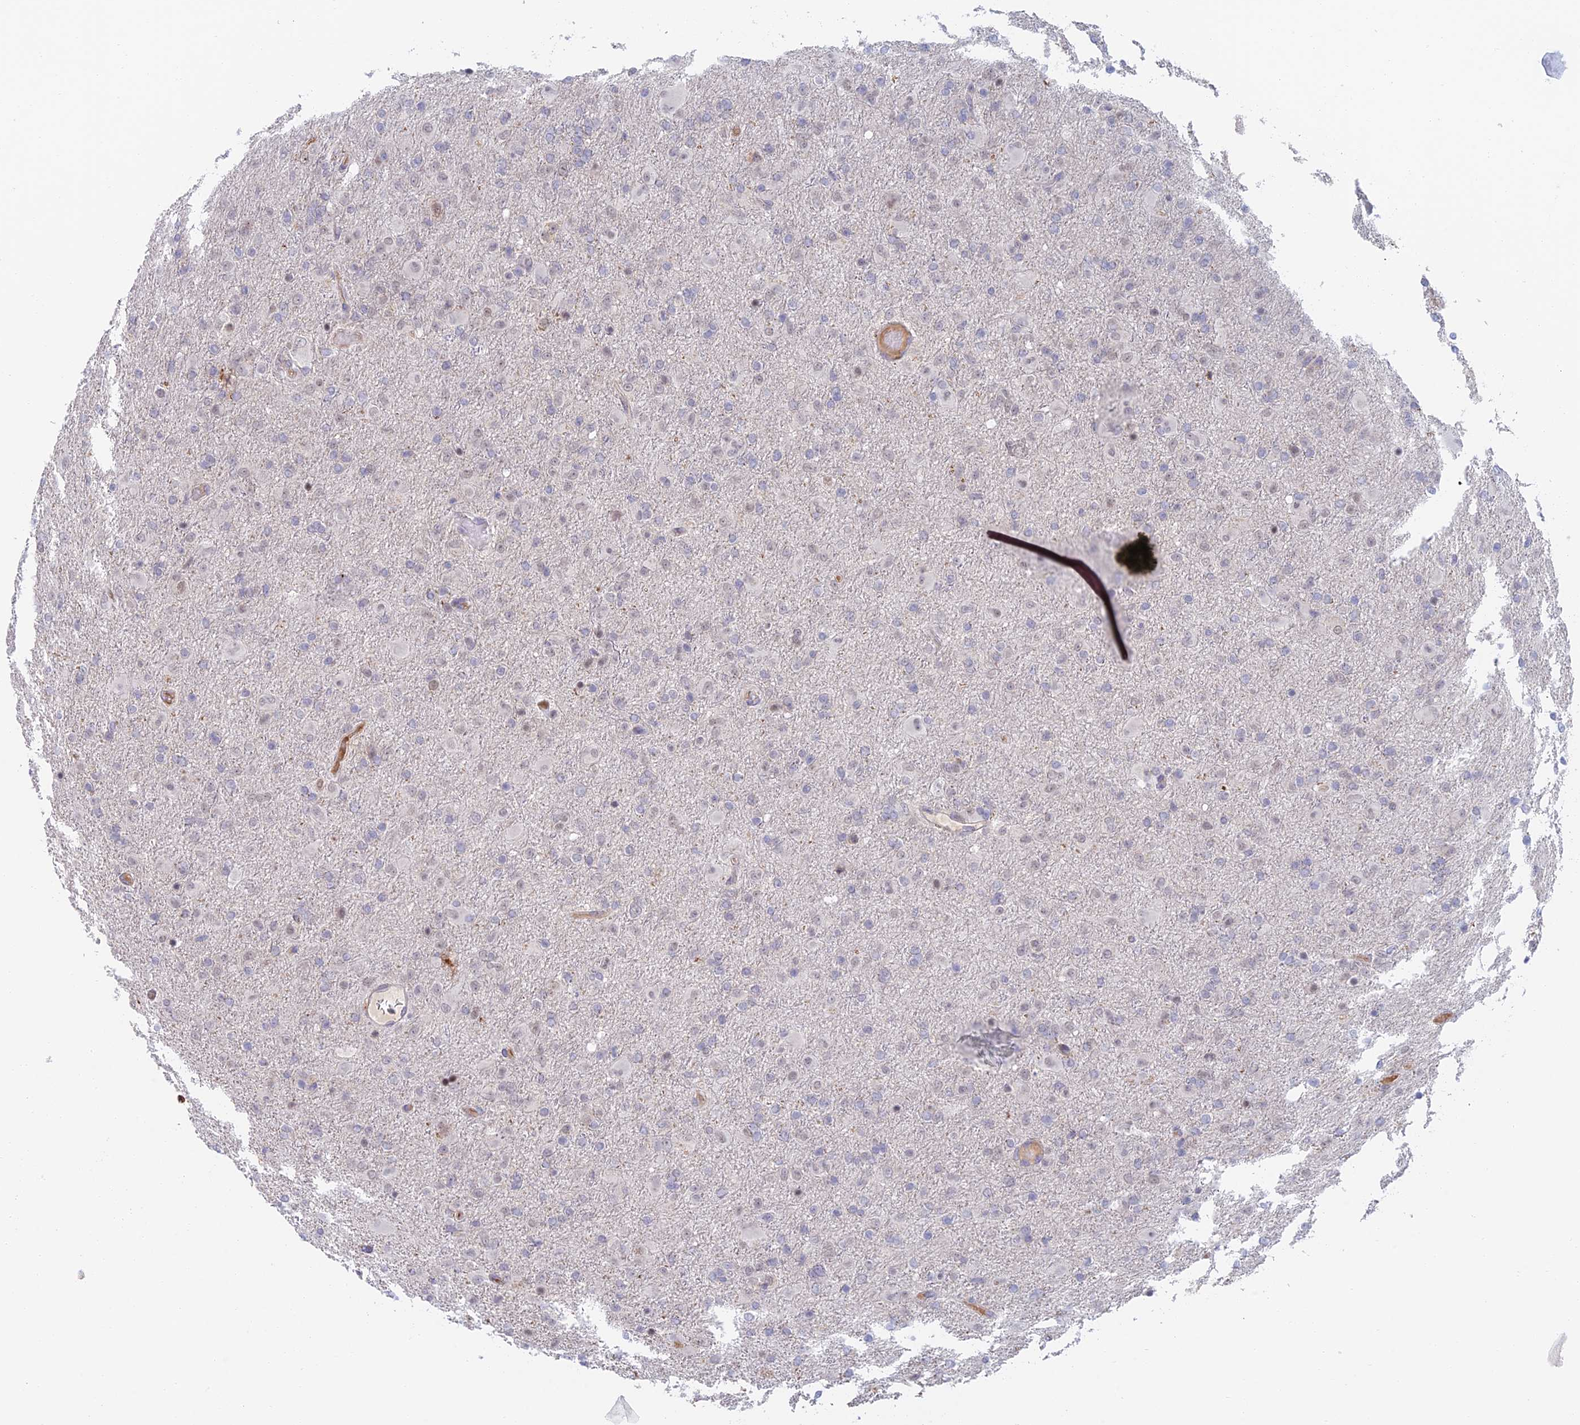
{"staining": {"intensity": "negative", "quantity": "none", "location": "none"}, "tissue": "glioma", "cell_type": "Tumor cells", "image_type": "cancer", "snomed": [{"axis": "morphology", "description": "Glioma, malignant, Low grade"}, {"axis": "topography", "description": "Brain"}], "caption": "This histopathology image is of glioma stained with immunohistochemistry to label a protein in brown with the nuclei are counter-stained blue. There is no positivity in tumor cells.", "gene": "ZUP1", "patient": {"sex": "male", "age": 65}}